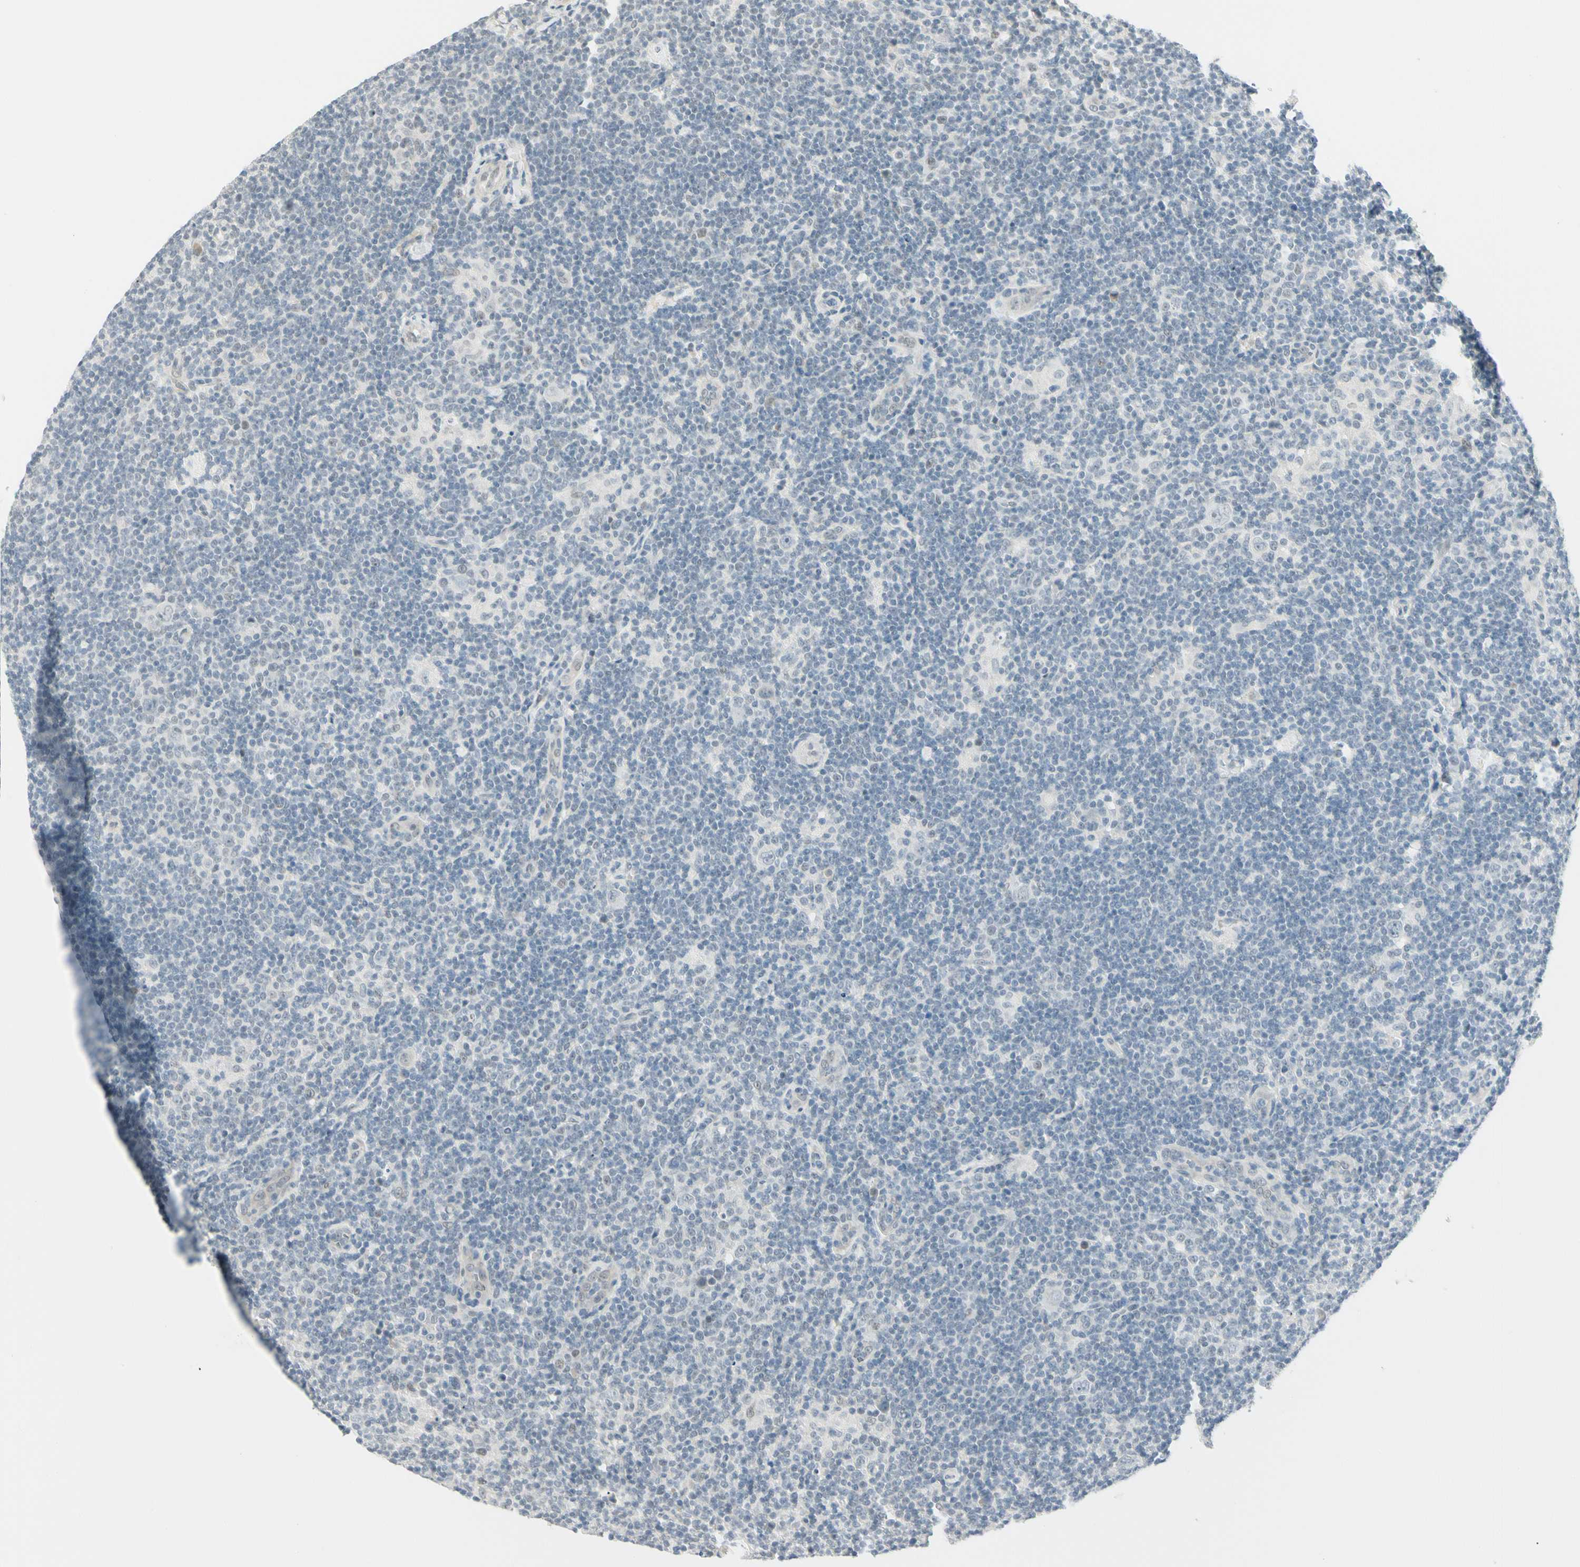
{"staining": {"intensity": "negative", "quantity": "none", "location": "none"}, "tissue": "lymphoma", "cell_type": "Tumor cells", "image_type": "cancer", "snomed": [{"axis": "morphology", "description": "Hodgkin's disease, NOS"}, {"axis": "topography", "description": "Lymph node"}], "caption": "Immunohistochemical staining of human Hodgkin's disease demonstrates no significant expression in tumor cells.", "gene": "ASPN", "patient": {"sex": "female", "age": 57}}